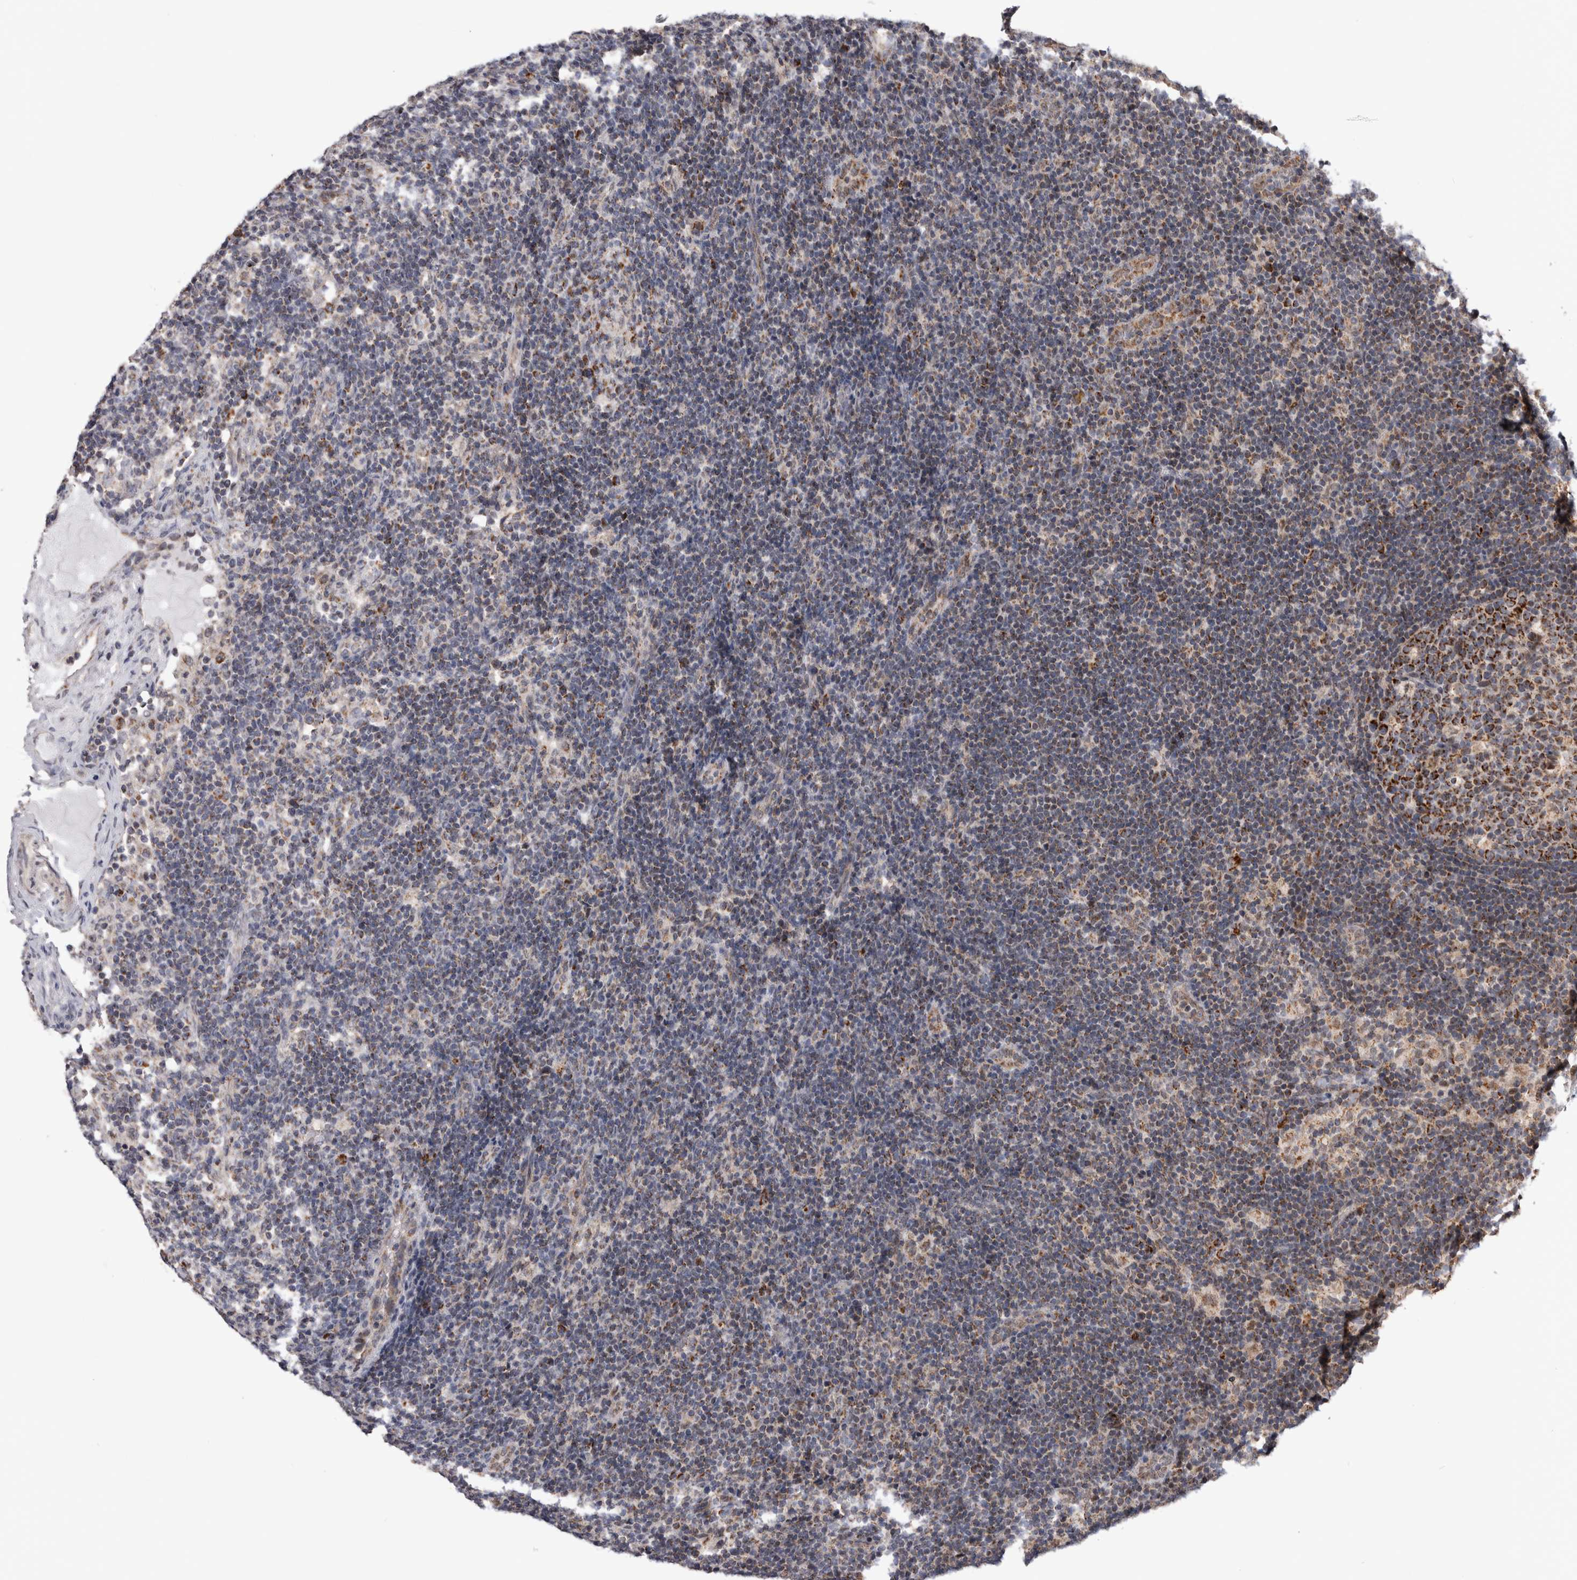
{"staining": {"intensity": "moderate", "quantity": ">75%", "location": "cytoplasmic/membranous"}, "tissue": "lymph node", "cell_type": "Germinal center cells", "image_type": "normal", "snomed": [{"axis": "morphology", "description": "Normal tissue, NOS"}, {"axis": "topography", "description": "Lymph node"}], "caption": "An immunohistochemistry photomicrograph of unremarkable tissue is shown. Protein staining in brown labels moderate cytoplasmic/membranous positivity in lymph node within germinal center cells. (brown staining indicates protein expression, while blue staining denotes nuclei).", "gene": "MRPL37", "patient": {"sex": "female", "age": 22}}